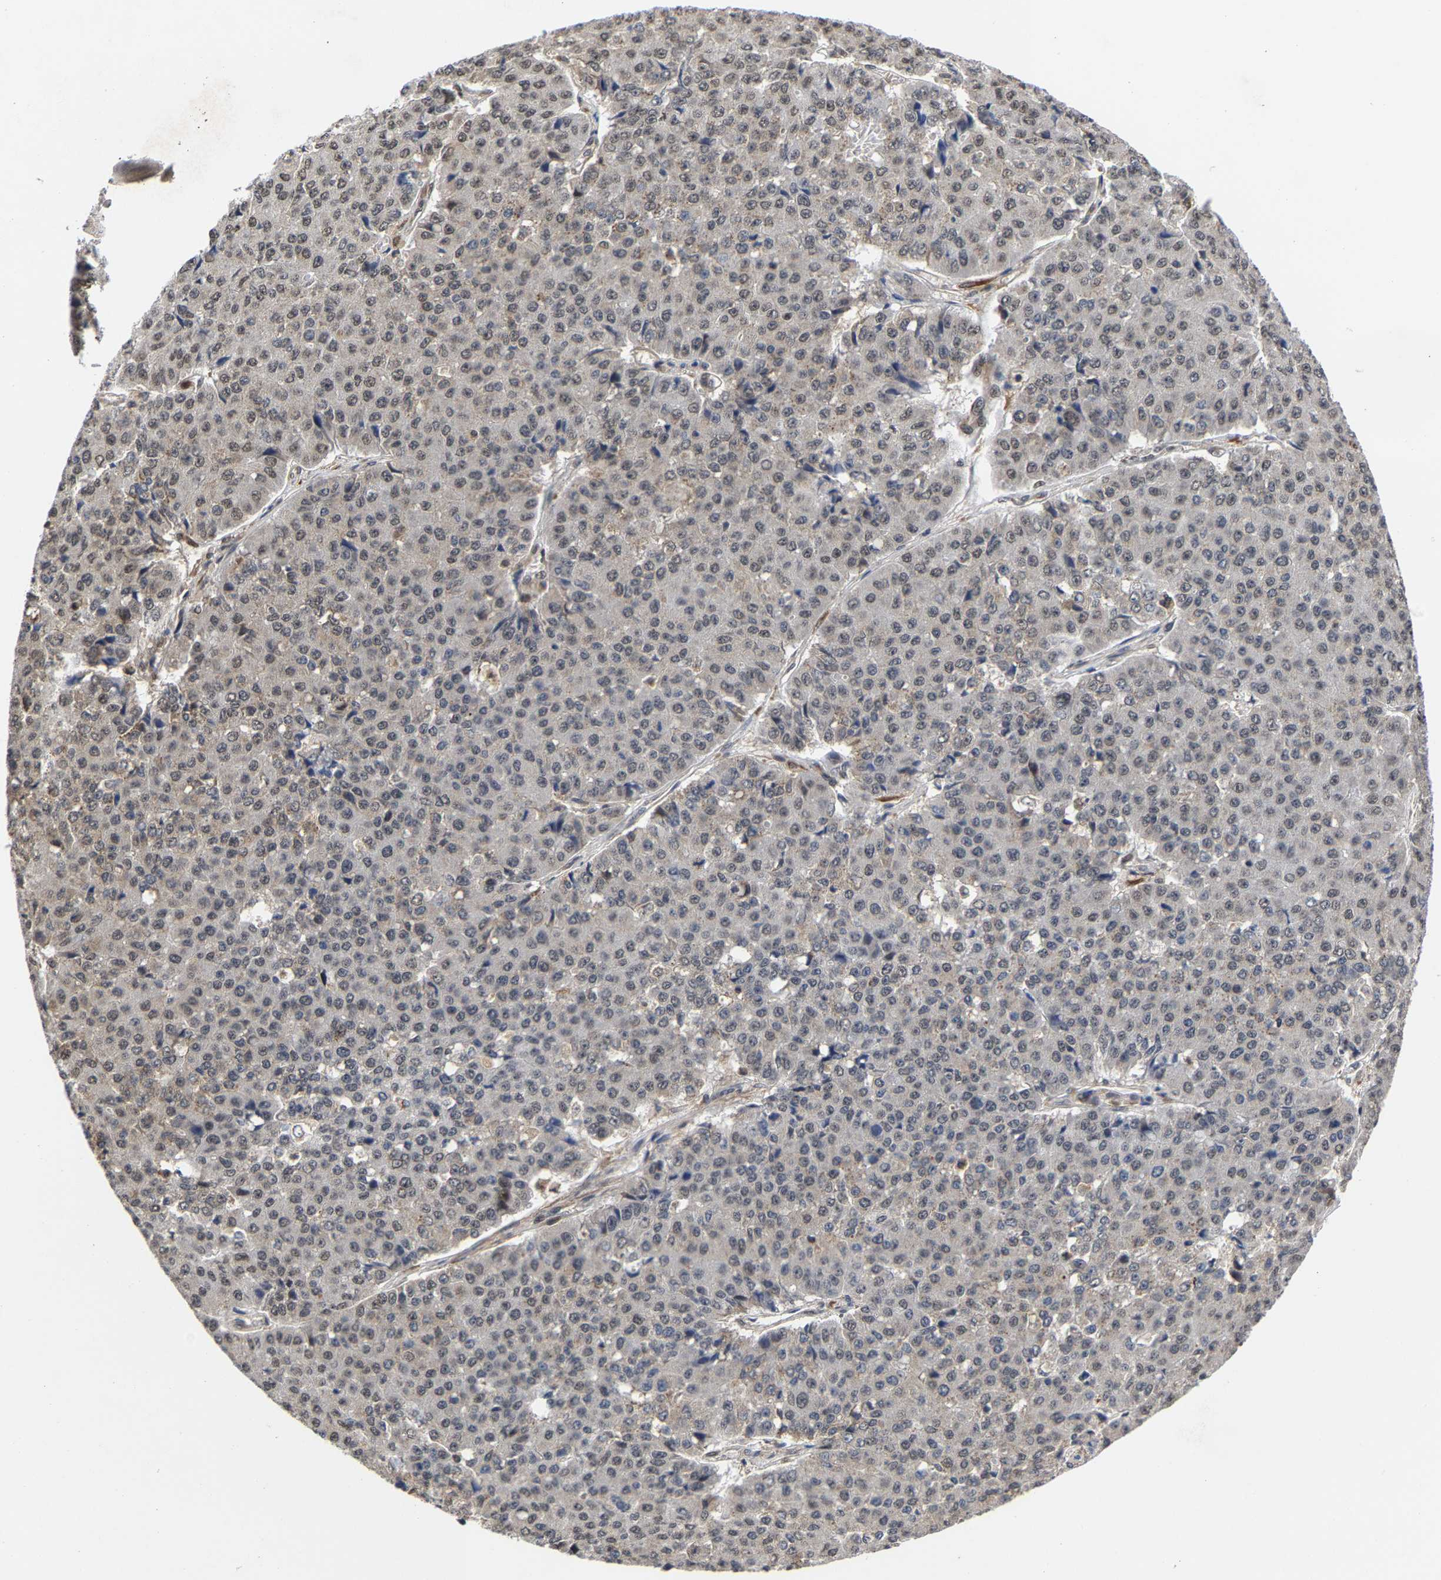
{"staining": {"intensity": "negative", "quantity": "none", "location": "none"}, "tissue": "pancreatic cancer", "cell_type": "Tumor cells", "image_type": "cancer", "snomed": [{"axis": "morphology", "description": "Adenocarcinoma, NOS"}, {"axis": "topography", "description": "Pancreas"}], "caption": "Immunohistochemistry (IHC) micrograph of neoplastic tissue: pancreatic cancer stained with DAB exhibits no significant protein positivity in tumor cells. The staining was performed using DAB (3,3'-diaminobenzidine) to visualize the protein expression in brown, while the nuclei were stained in blue with hematoxylin (Magnification: 20x).", "gene": "CLIP2", "patient": {"sex": "male", "age": 50}}